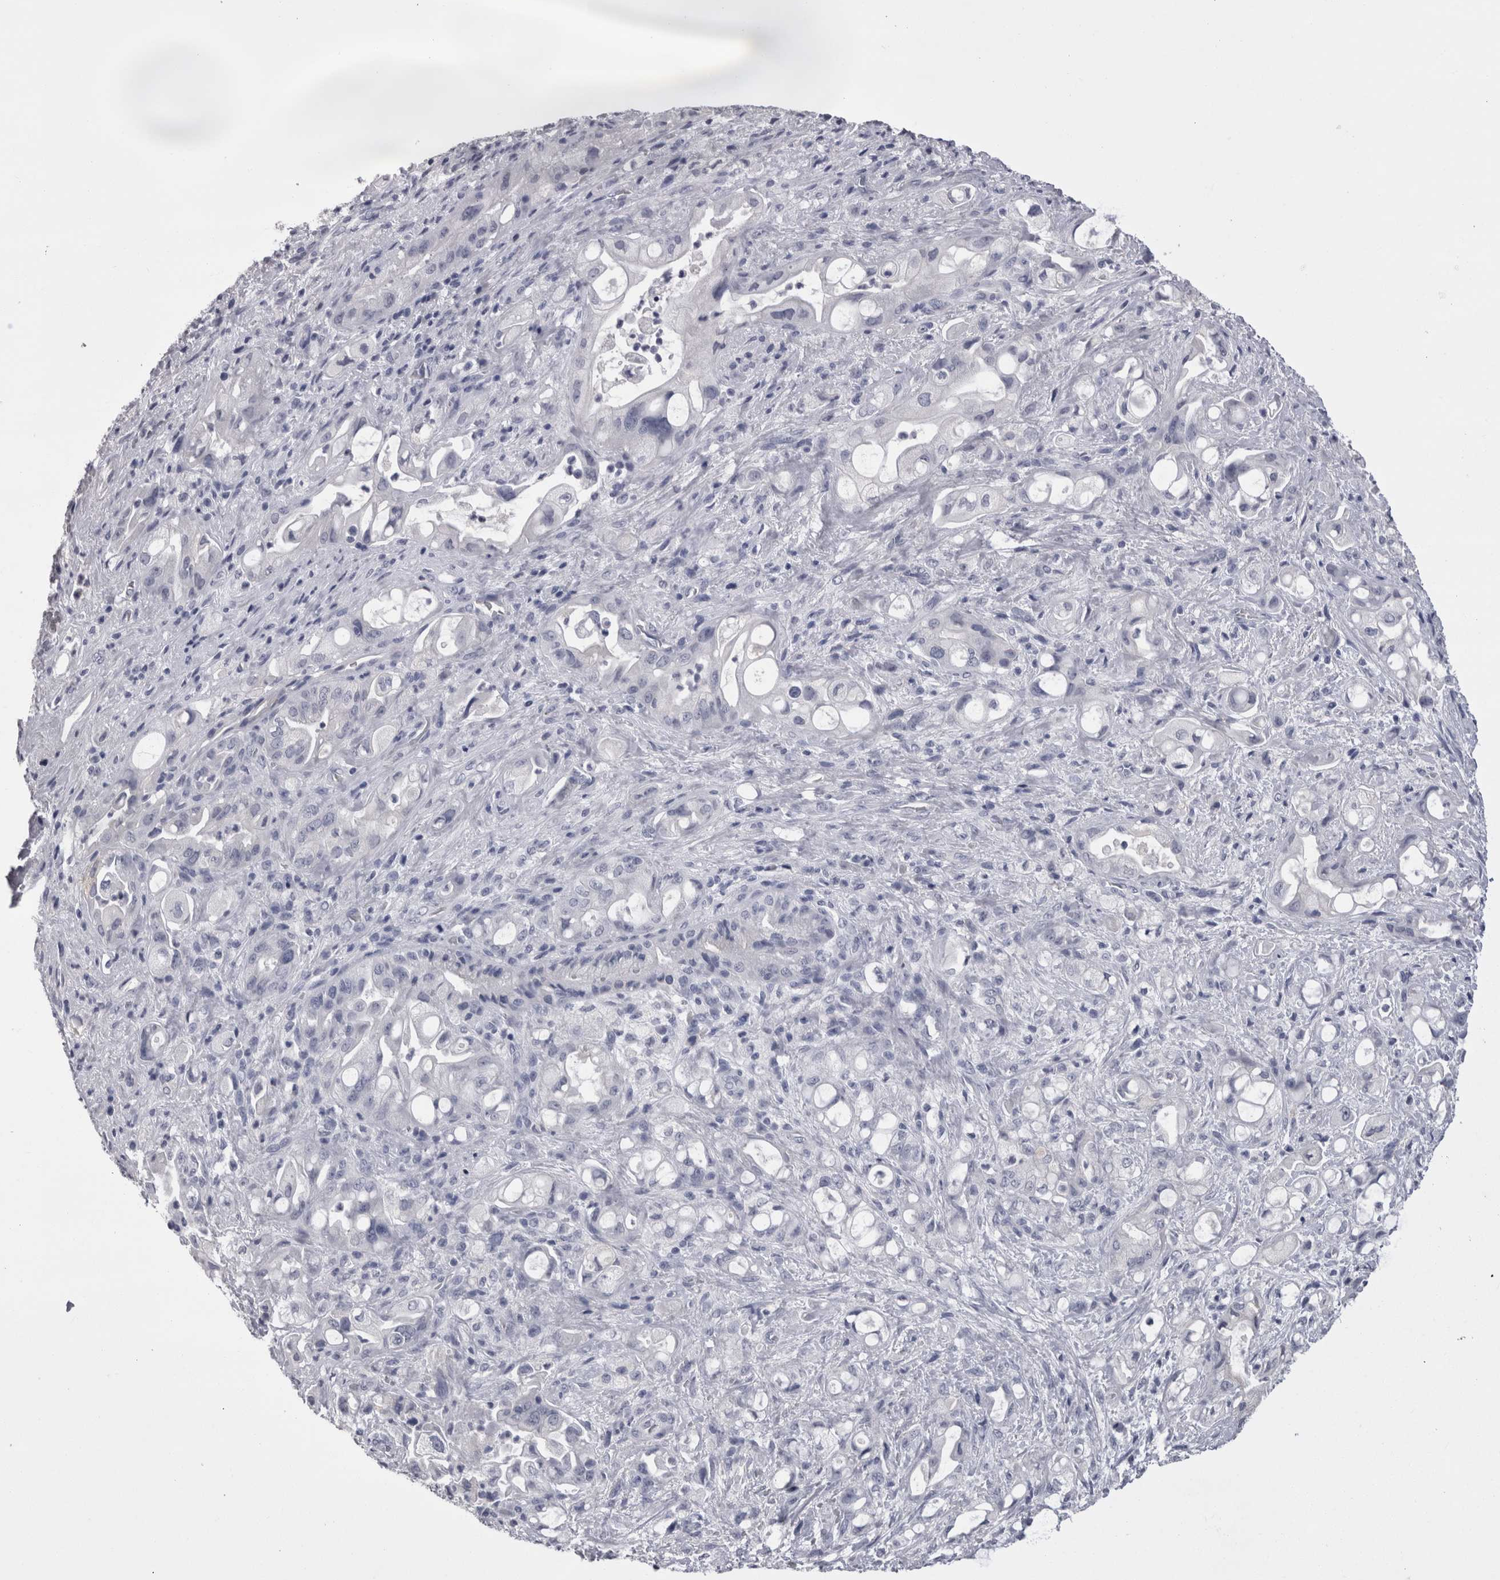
{"staining": {"intensity": "negative", "quantity": "none", "location": "none"}, "tissue": "pancreatic cancer", "cell_type": "Tumor cells", "image_type": "cancer", "snomed": [{"axis": "morphology", "description": "Adenocarcinoma, NOS"}, {"axis": "topography", "description": "Pancreas"}], "caption": "Pancreatic cancer (adenocarcinoma) stained for a protein using immunohistochemistry (IHC) reveals no expression tumor cells.", "gene": "CDHR5", "patient": {"sex": "male", "age": 79}}